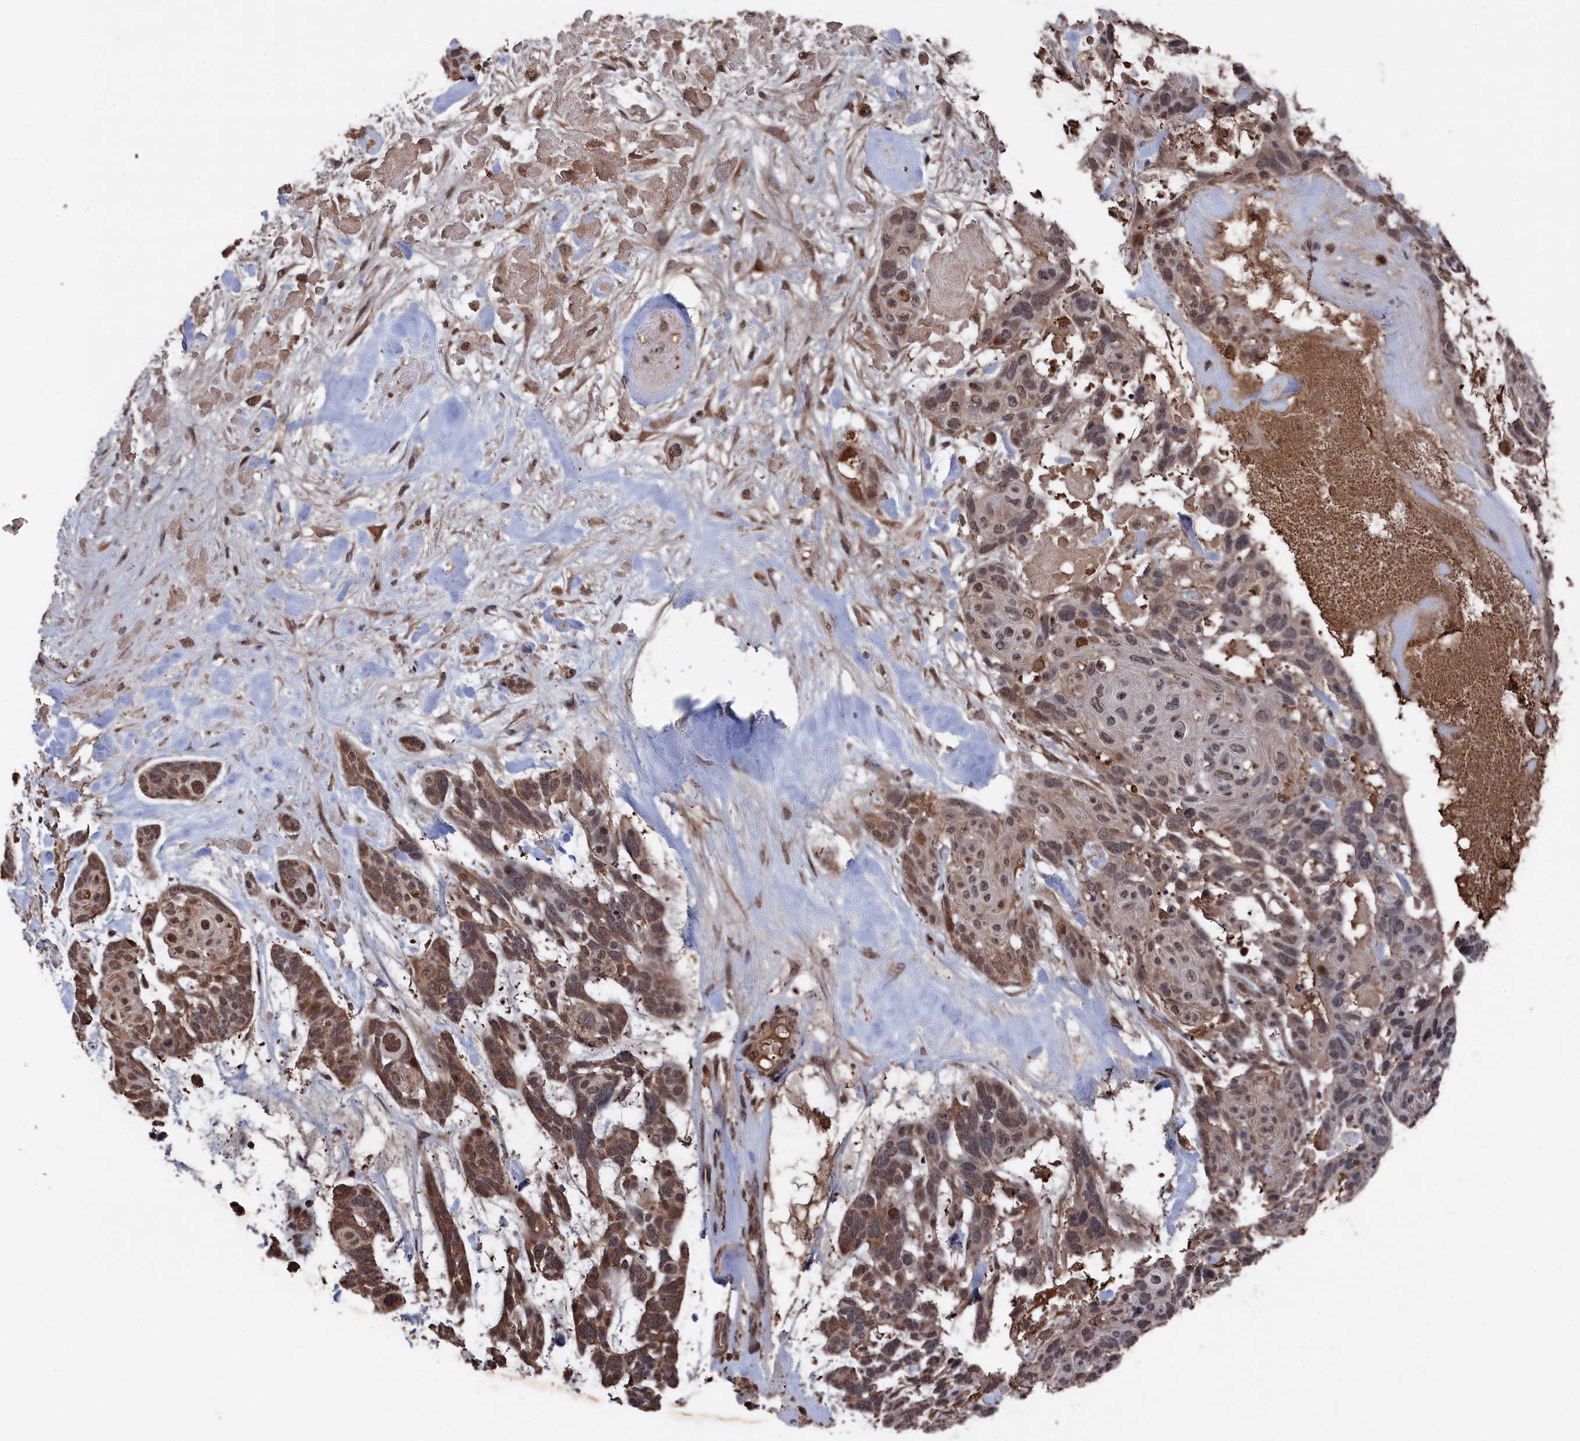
{"staining": {"intensity": "moderate", "quantity": ">75%", "location": "cytoplasmic/membranous,nuclear"}, "tissue": "skin cancer", "cell_type": "Tumor cells", "image_type": "cancer", "snomed": [{"axis": "morphology", "description": "Basal cell carcinoma"}, {"axis": "topography", "description": "Skin"}], "caption": "A brown stain labels moderate cytoplasmic/membranous and nuclear staining of a protein in human skin basal cell carcinoma tumor cells.", "gene": "CEACAM21", "patient": {"sex": "male", "age": 88}}